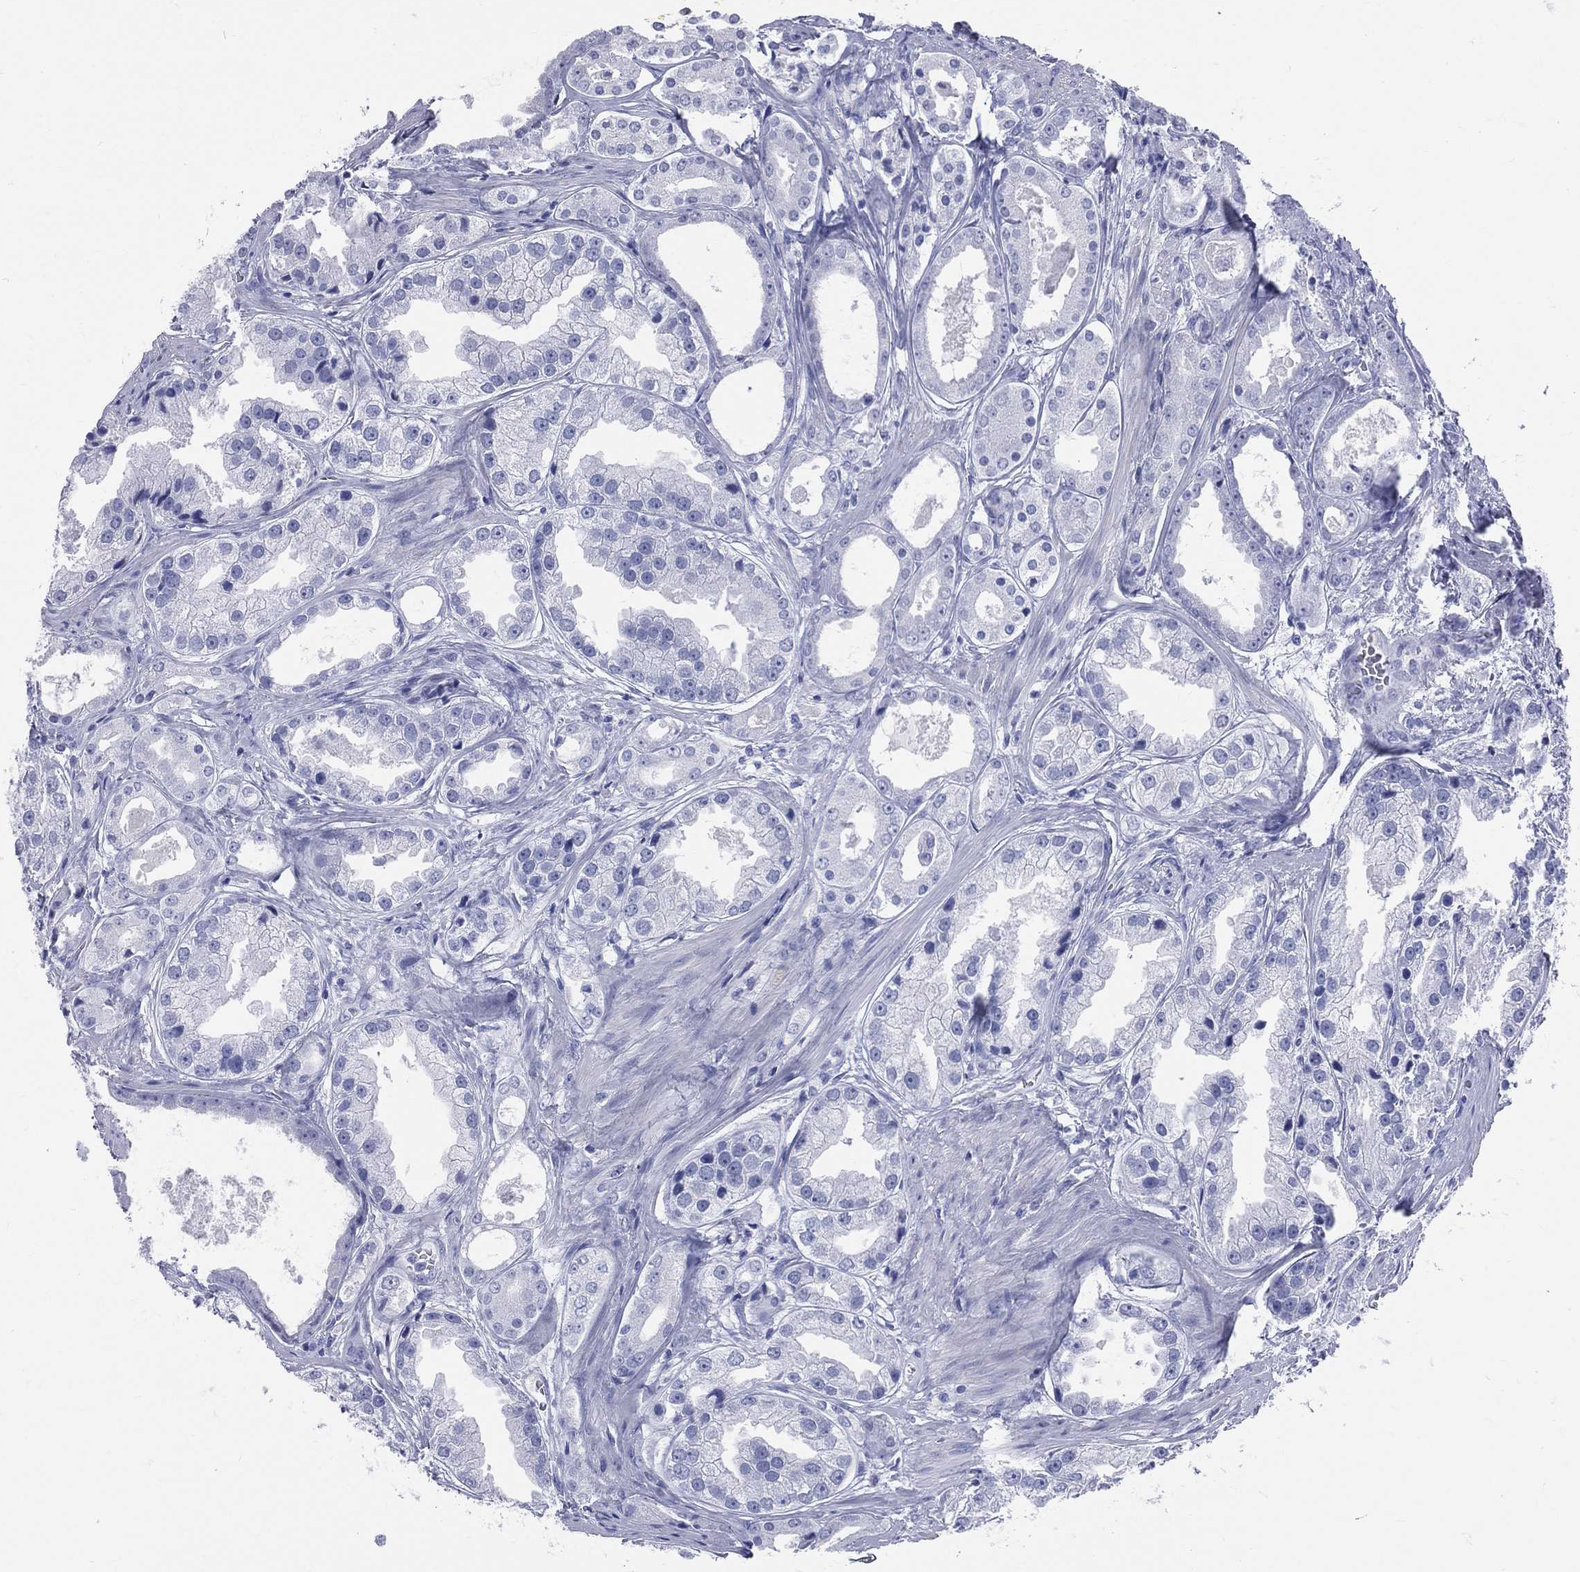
{"staining": {"intensity": "negative", "quantity": "none", "location": "none"}, "tissue": "prostate cancer", "cell_type": "Tumor cells", "image_type": "cancer", "snomed": [{"axis": "morphology", "description": "Adenocarcinoma, NOS"}, {"axis": "topography", "description": "Prostate"}], "caption": "DAB immunohistochemical staining of prostate cancer (adenocarcinoma) demonstrates no significant staining in tumor cells.", "gene": "CYLC1", "patient": {"sex": "male", "age": 61}}